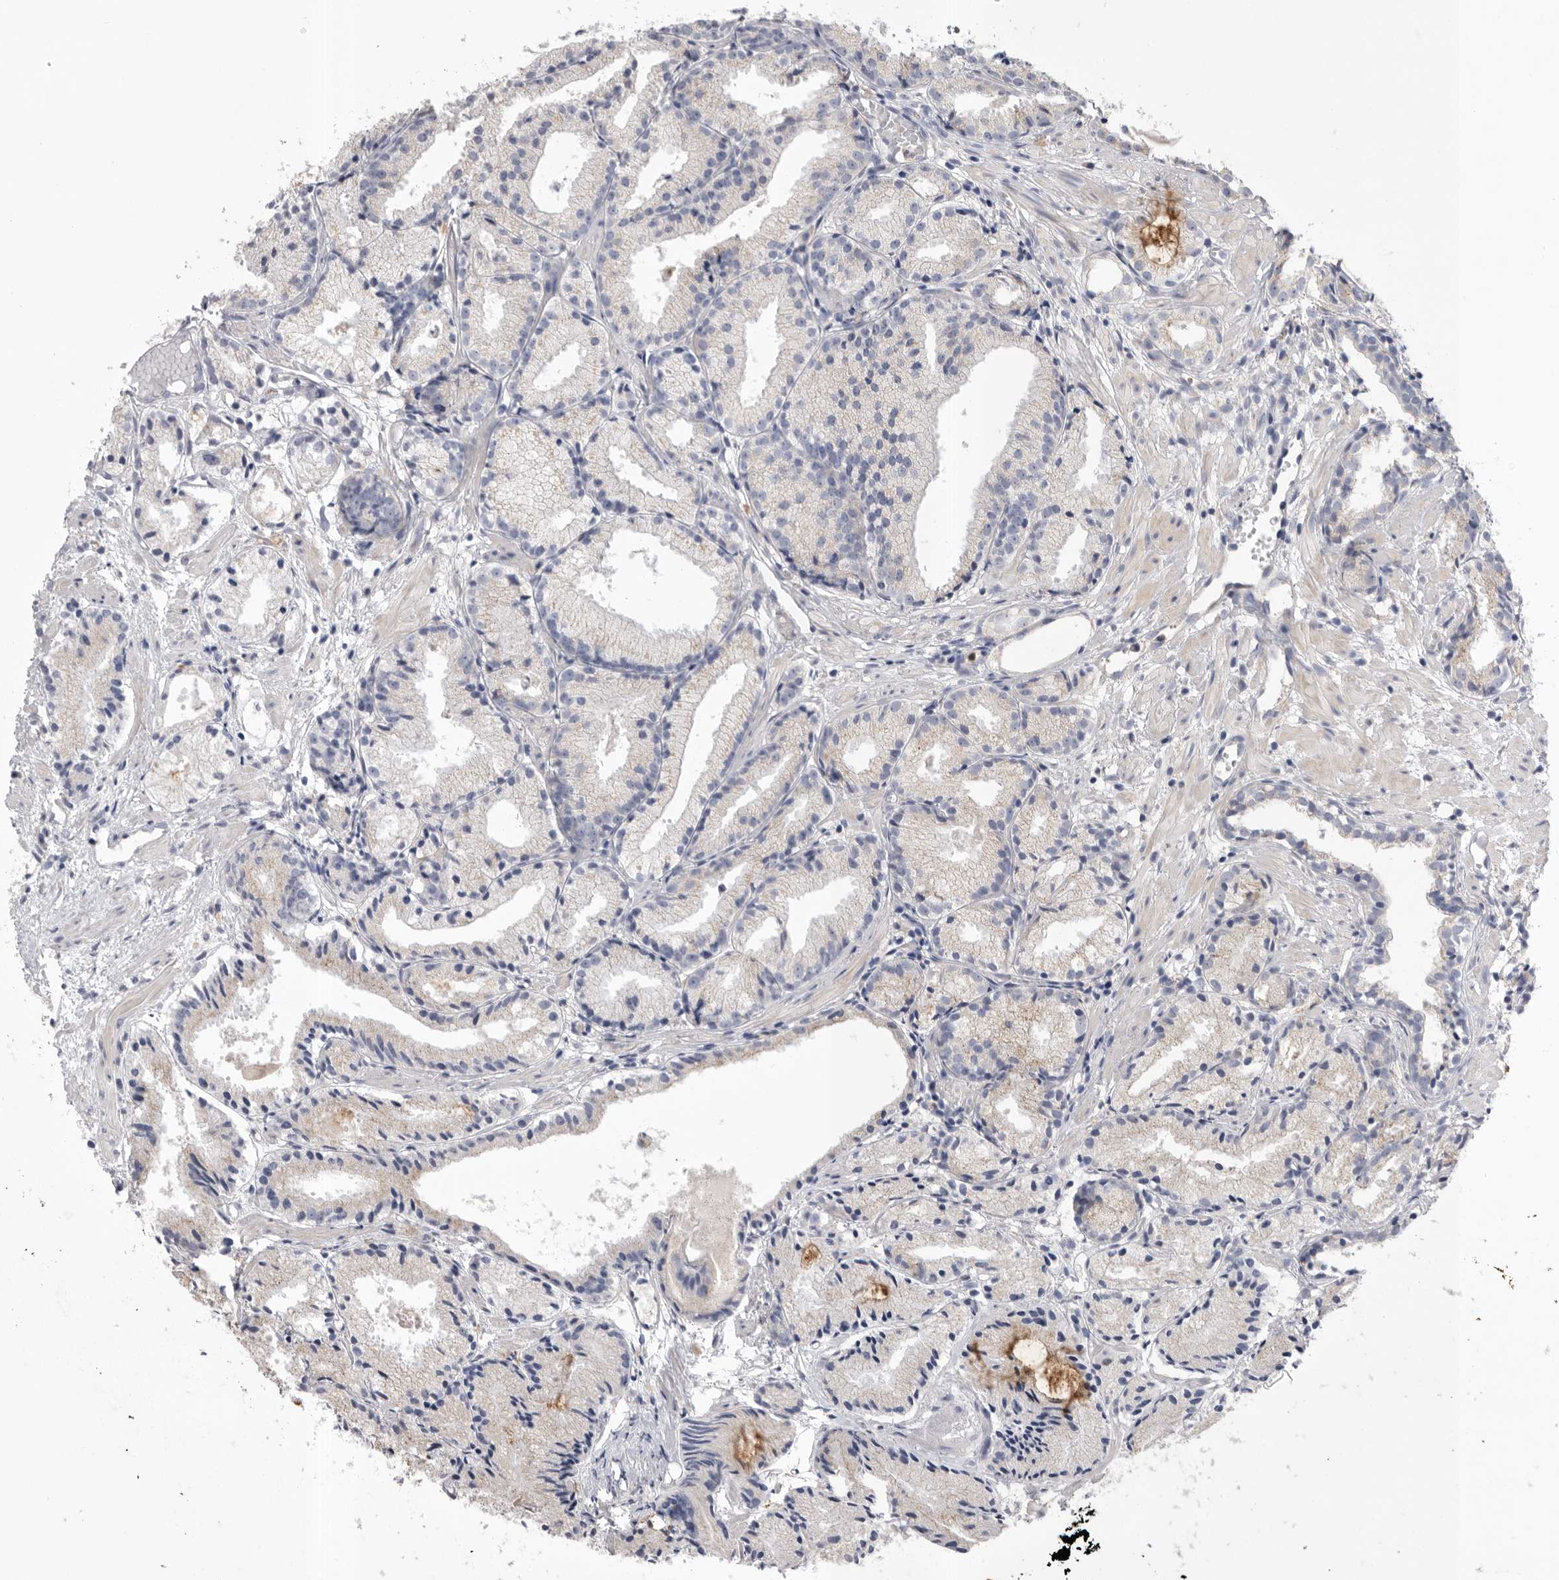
{"staining": {"intensity": "negative", "quantity": "none", "location": "none"}, "tissue": "prostate cancer", "cell_type": "Tumor cells", "image_type": "cancer", "snomed": [{"axis": "morphology", "description": "Adenocarcinoma, Low grade"}, {"axis": "topography", "description": "Prostate"}], "caption": "An IHC photomicrograph of prostate cancer (low-grade adenocarcinoma) is shown. There is no staining in tumor cells of prostate cancer (low-grade adenocarcinoma).", "gene": "CCDC126", "patient": {"sex": "male", "age": 88}}